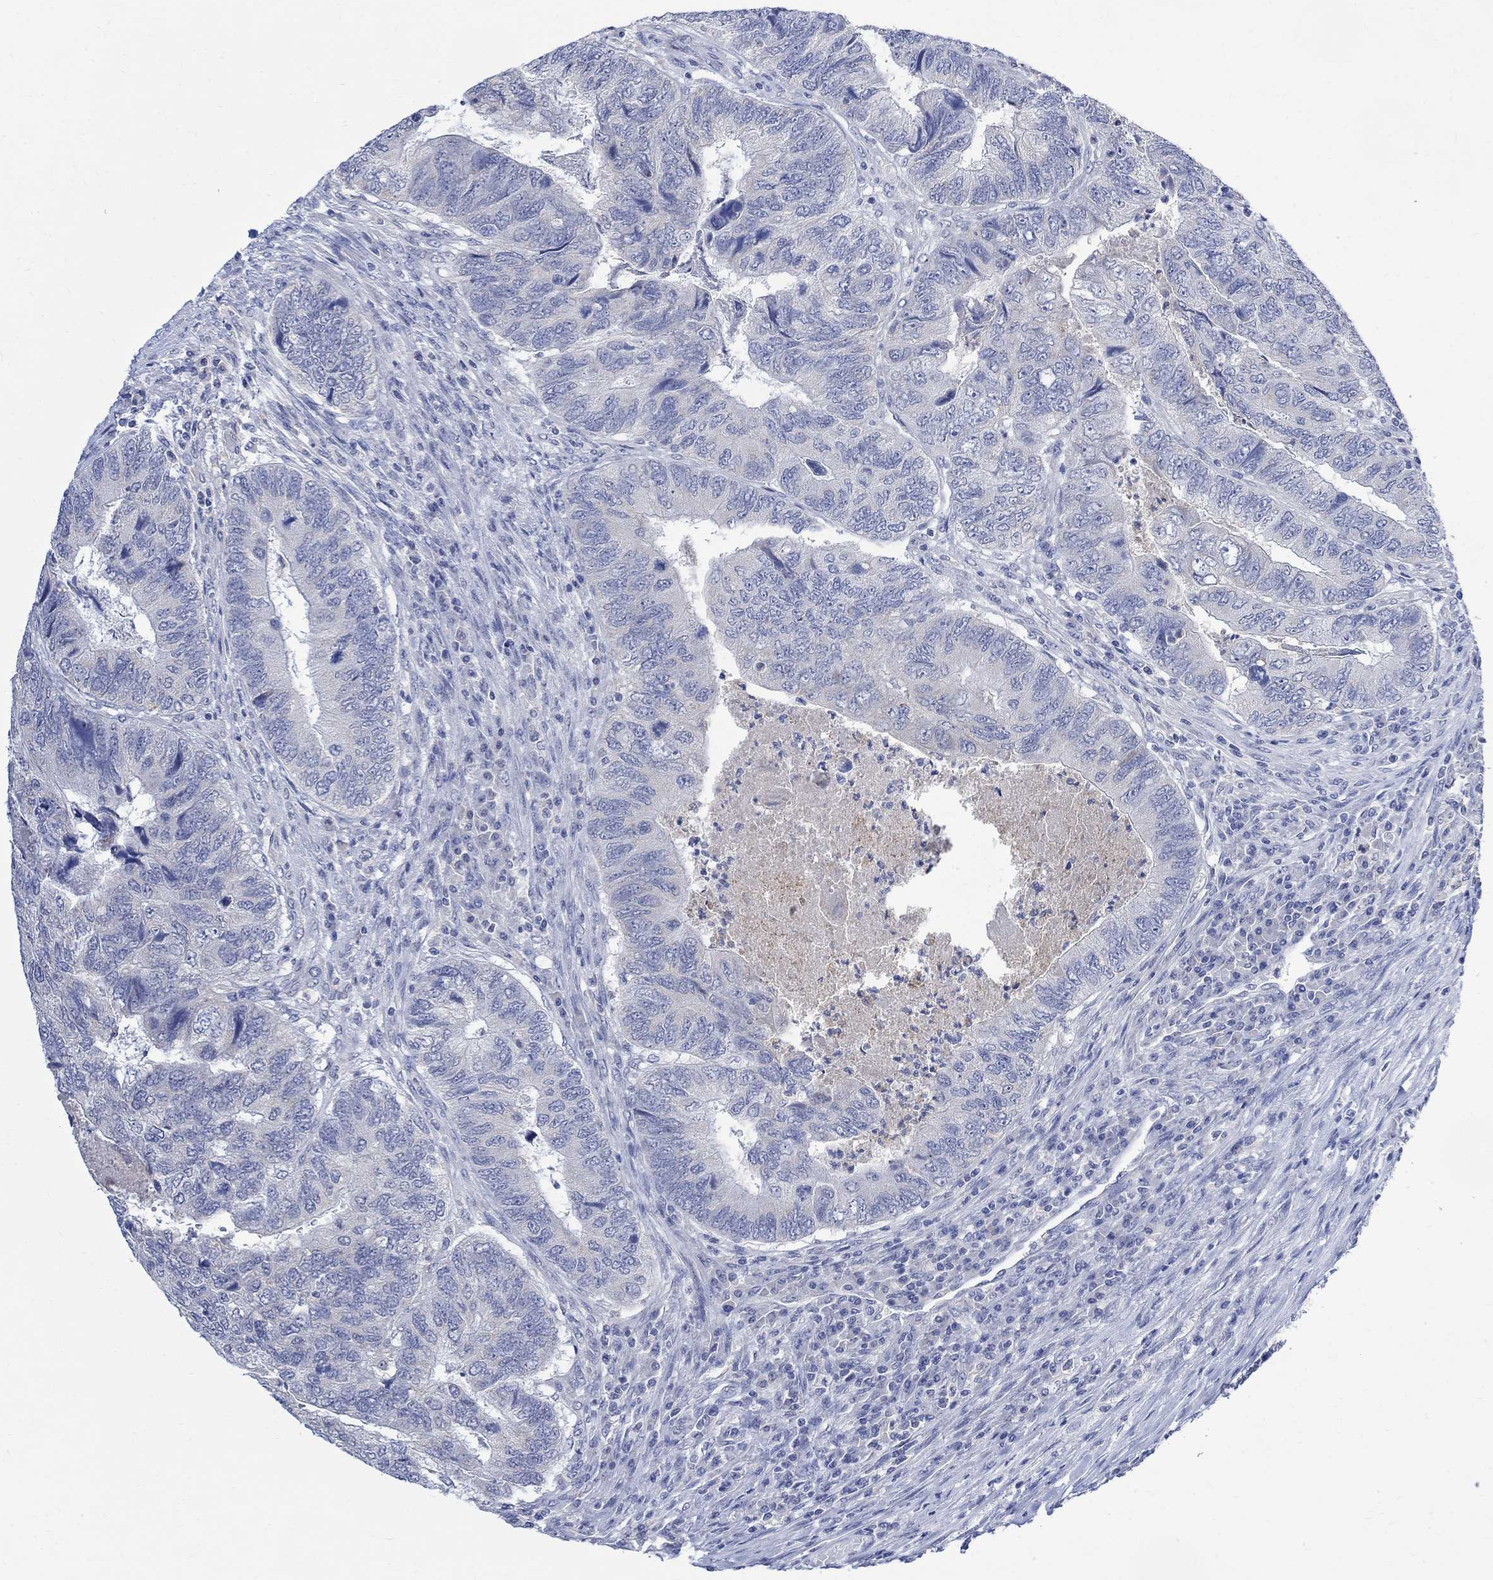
{"staining": {"intensity": "negative", "quantity": "none", "location": "none"}, "tissue": "colorectal cancer", "cell_type": "Tumor cells", "image_type": "cancer", "snomed": [{"axis": "morphology", "description": "Adenocarcinoma, NOS"}, {"axis": "topography", "description": "Colon"}], "caption": "This is an immunohistochemistry histopathology image of human colorectal cancer. There is no positivity in tumor cells.", "gene": "FBP2", "patient": {"sex": "female", "age": 67}}